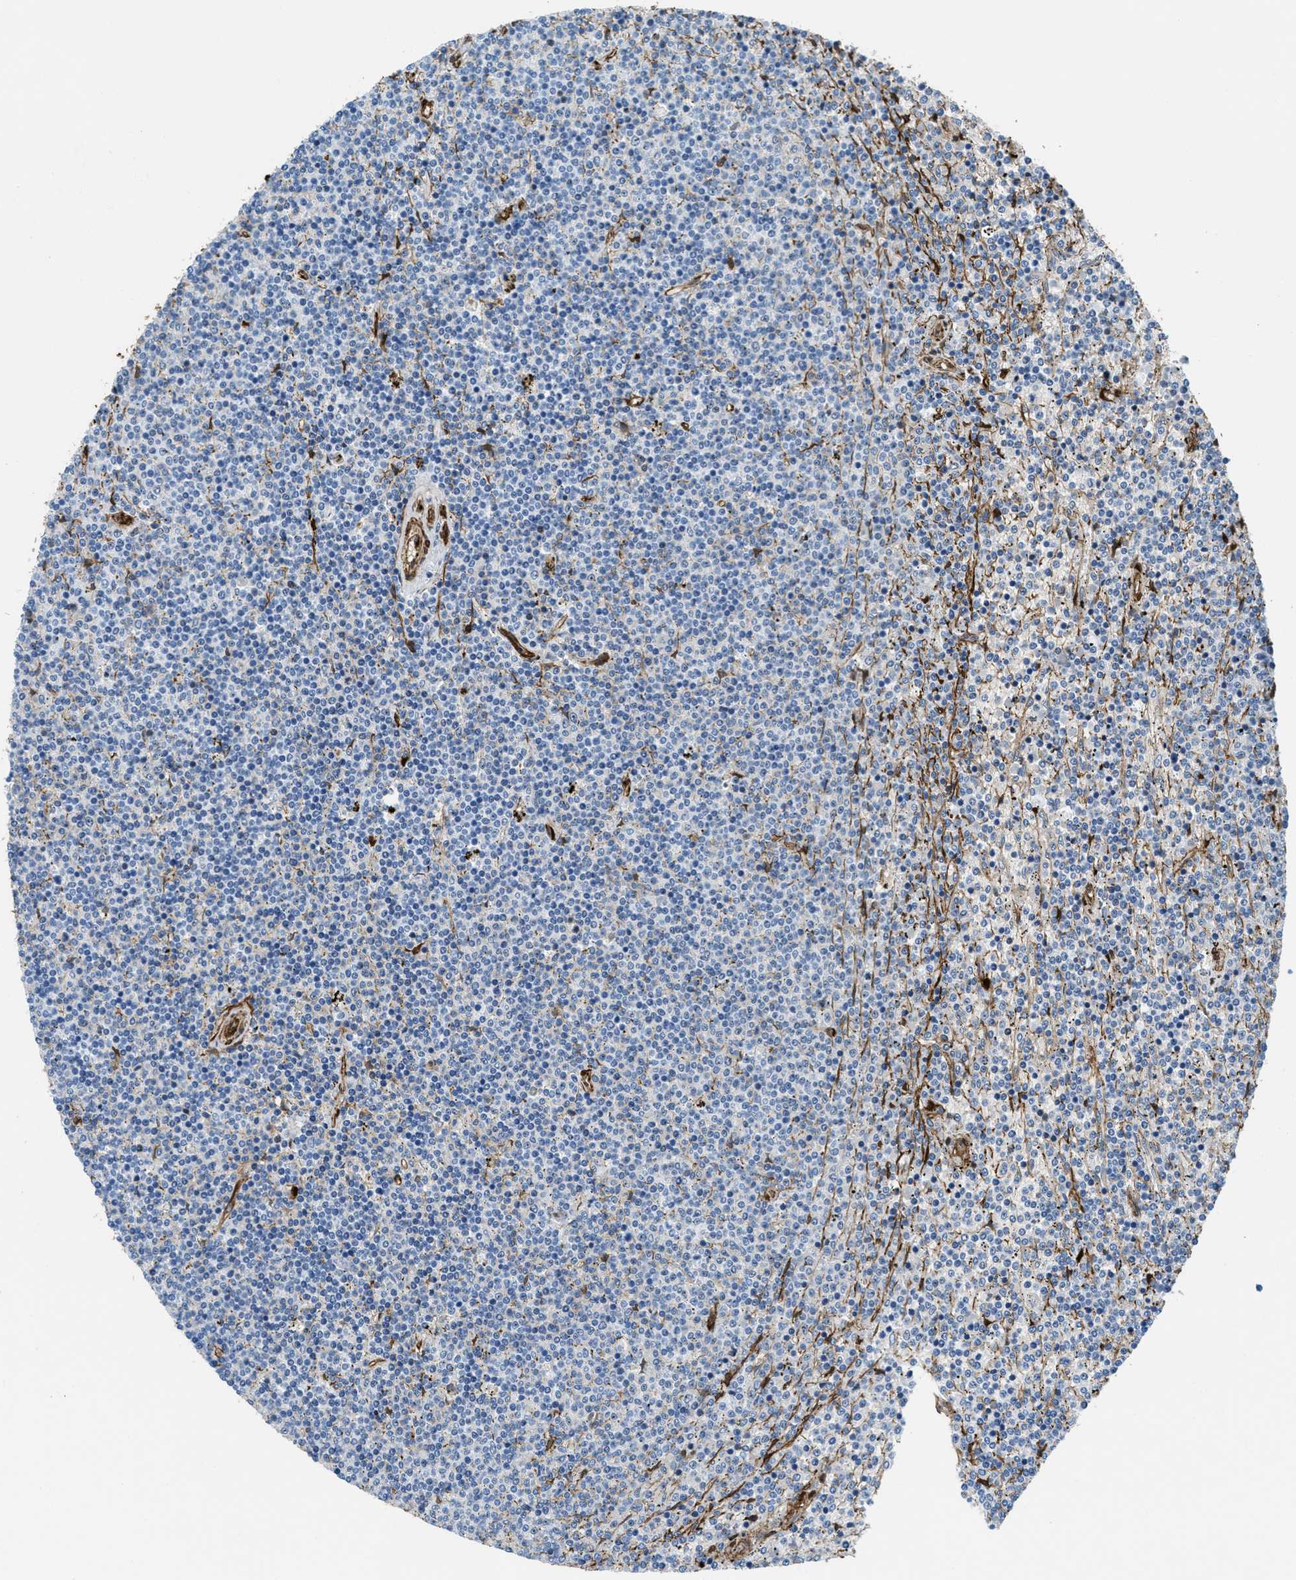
{"staining": {"intensity": "negative", "quantity": "none", "location": "none"}, "tissue": "lymphoma", "cell_type": "Tumor cells", "image_type": "cancer", "snomed": [{"axis": "morphology", "description": "Malignant lymphoma, non-Hodgkin's type, Low grade"}, {"axis": "topography", "description": "Spleen"}], "caption": "The photomicrograph displays no staining of tumor cells in lymphoma.", "gene": "CALD1", "patient": {"sex": "female", "age": 50}}